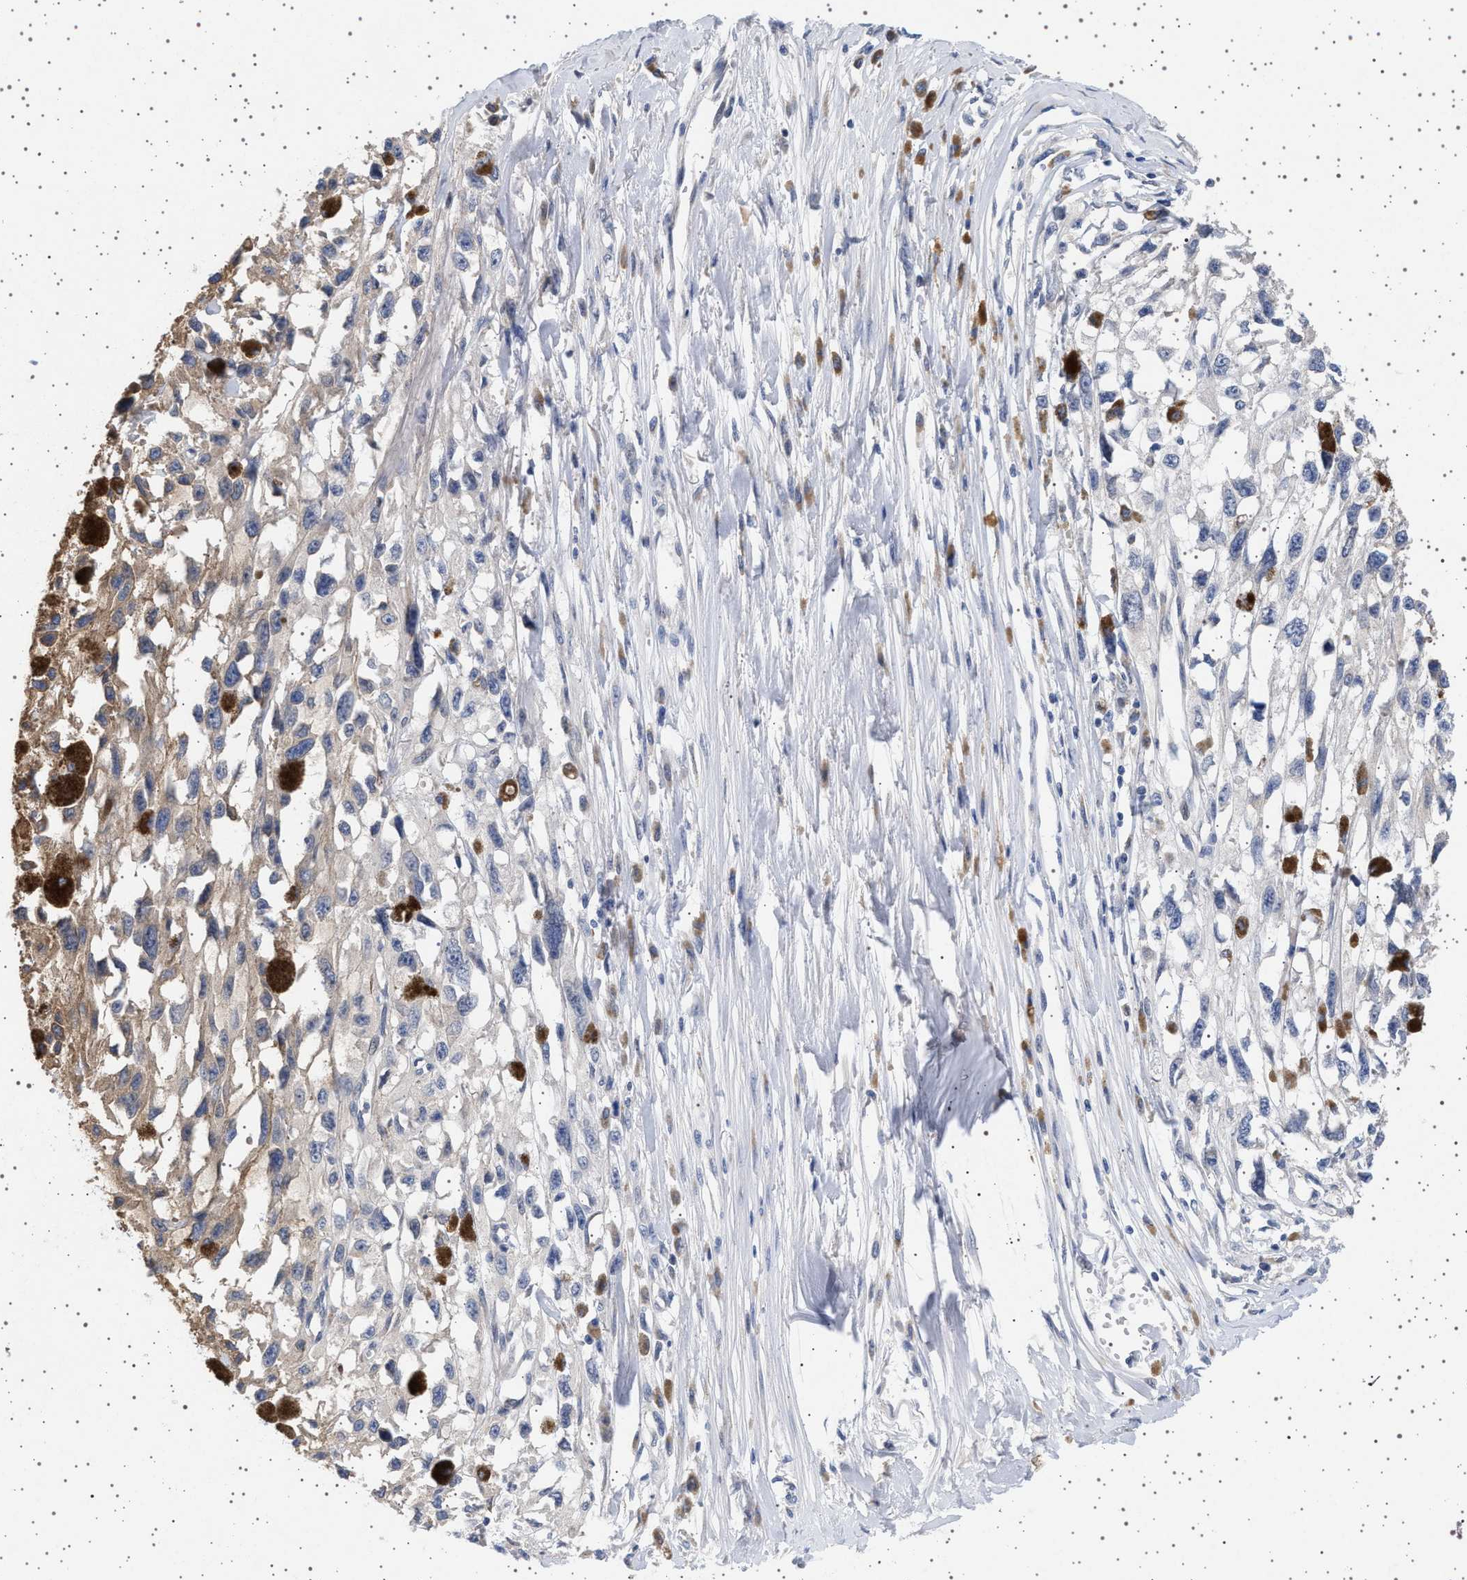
{"staining": {"intensity": "negative", "quantity": "none", "location": "none"}, "tissue": "melanoma", "cell_type": "Tumor cells", "image_type": "cancer", "snomed": [{"axis": "morphology", "description": "Malignant melanoma, Metastatic site"}, {"axis": "topography", "description": "Lymph node"}], "caption": "Micrograph shows no significant protein expression in tumor cells of melanoma.", "gene": "TRMT10B", "patient": {"sex": "male", "age": 59}}